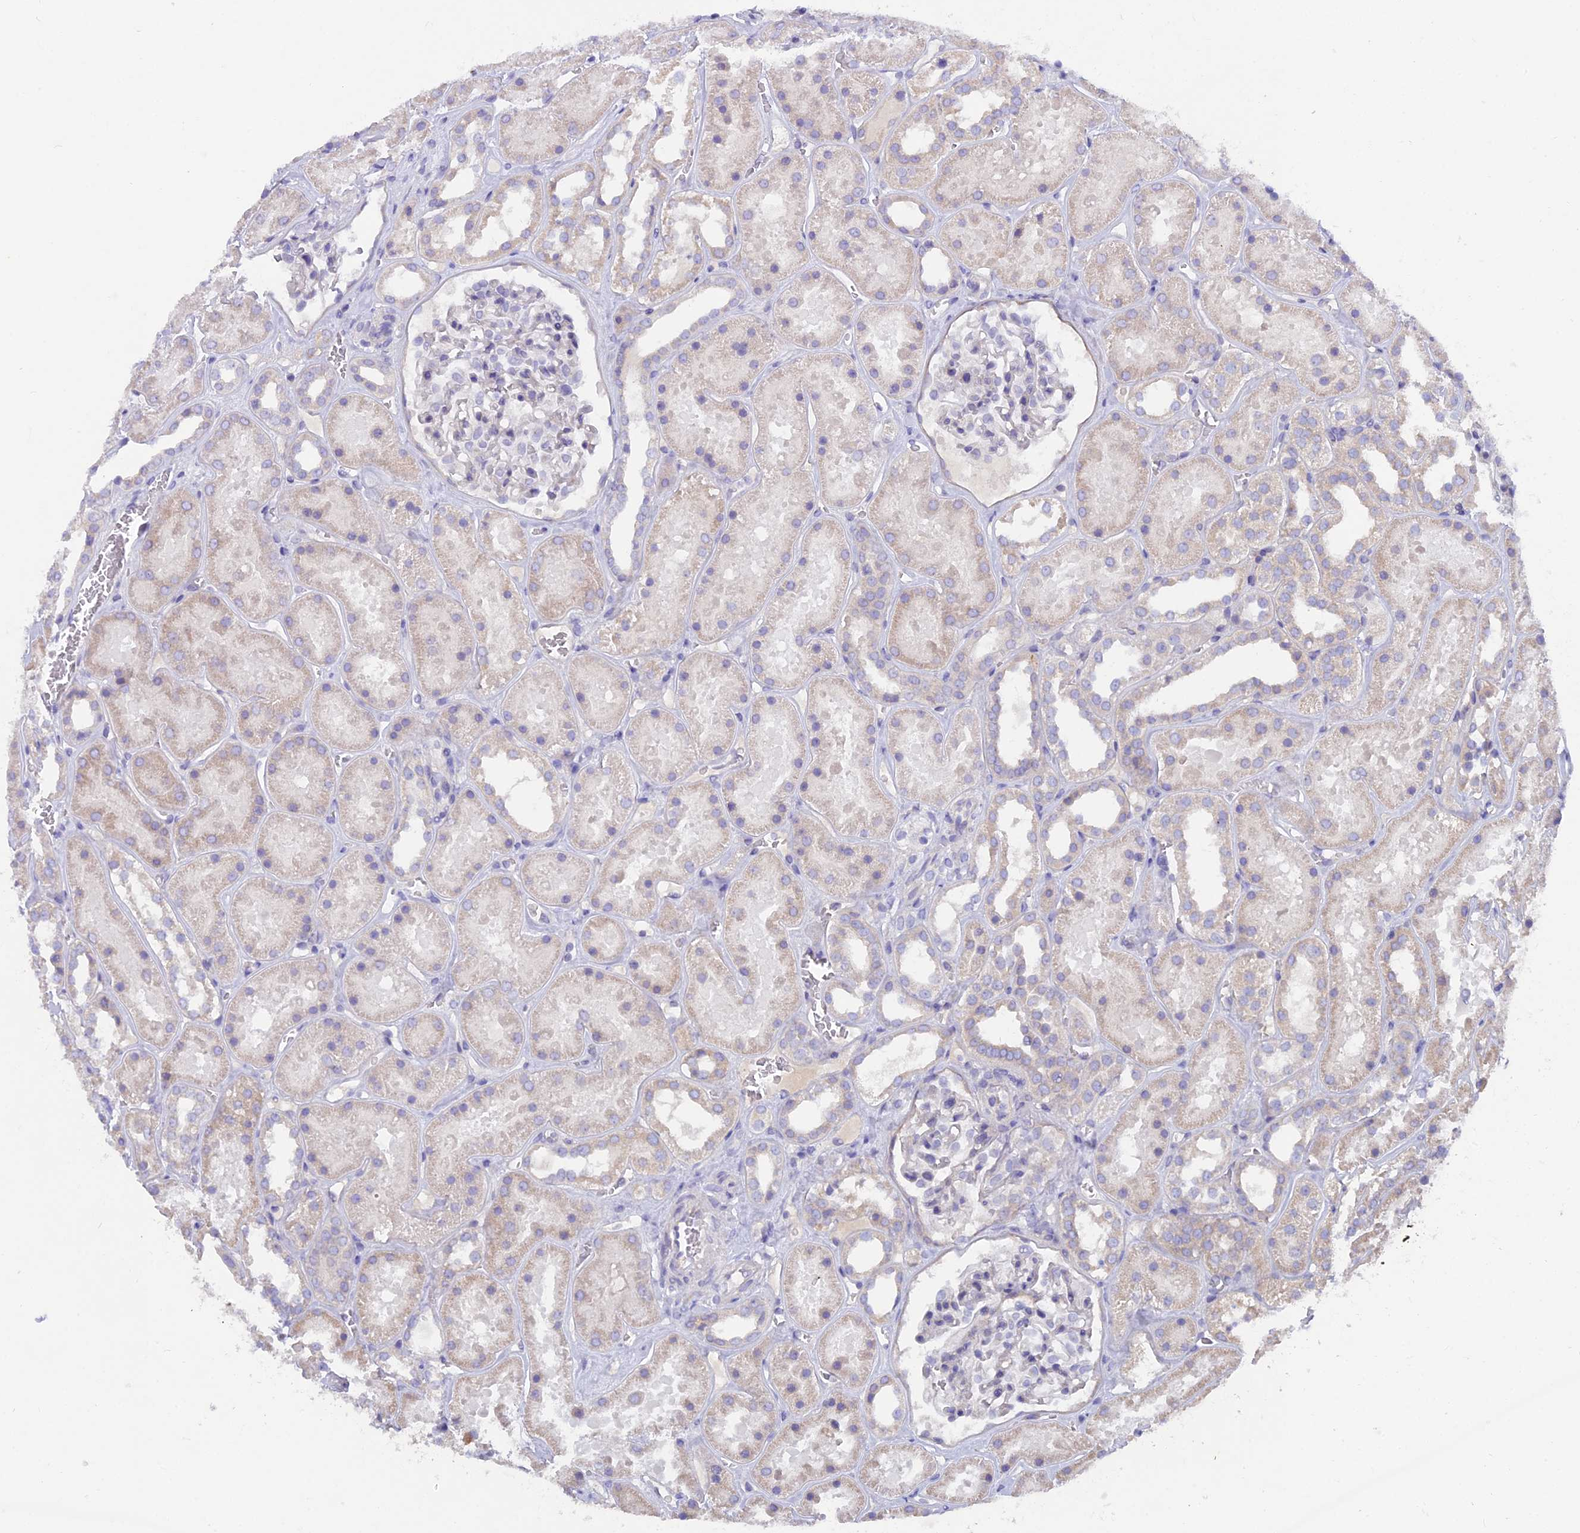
{"staining": {"intensity": "negative", "quantity": "none", "location": "none"}, "tissue": "kidney", "cell_type": "Cells in glomeruli", "image_type": "normal", "snomed": [{"axis": "morphology", "description": "Normal tissue, NOS"}, {"axis": "topography", "description": "Kidney"}], "caption": "IHC image of normal kidney: kidney stained with DAB (3,3'-diaminobenzidine) demonstrates no significant protein expression in cells in glomeruli. The staining is performed using DAB (3,3'-diaminobenzidine) brown chromogen with nuclei counter-stained in using hematoxylin.", "gene": "FAM168B", "patient": {"sex": "female", "age": 41}}